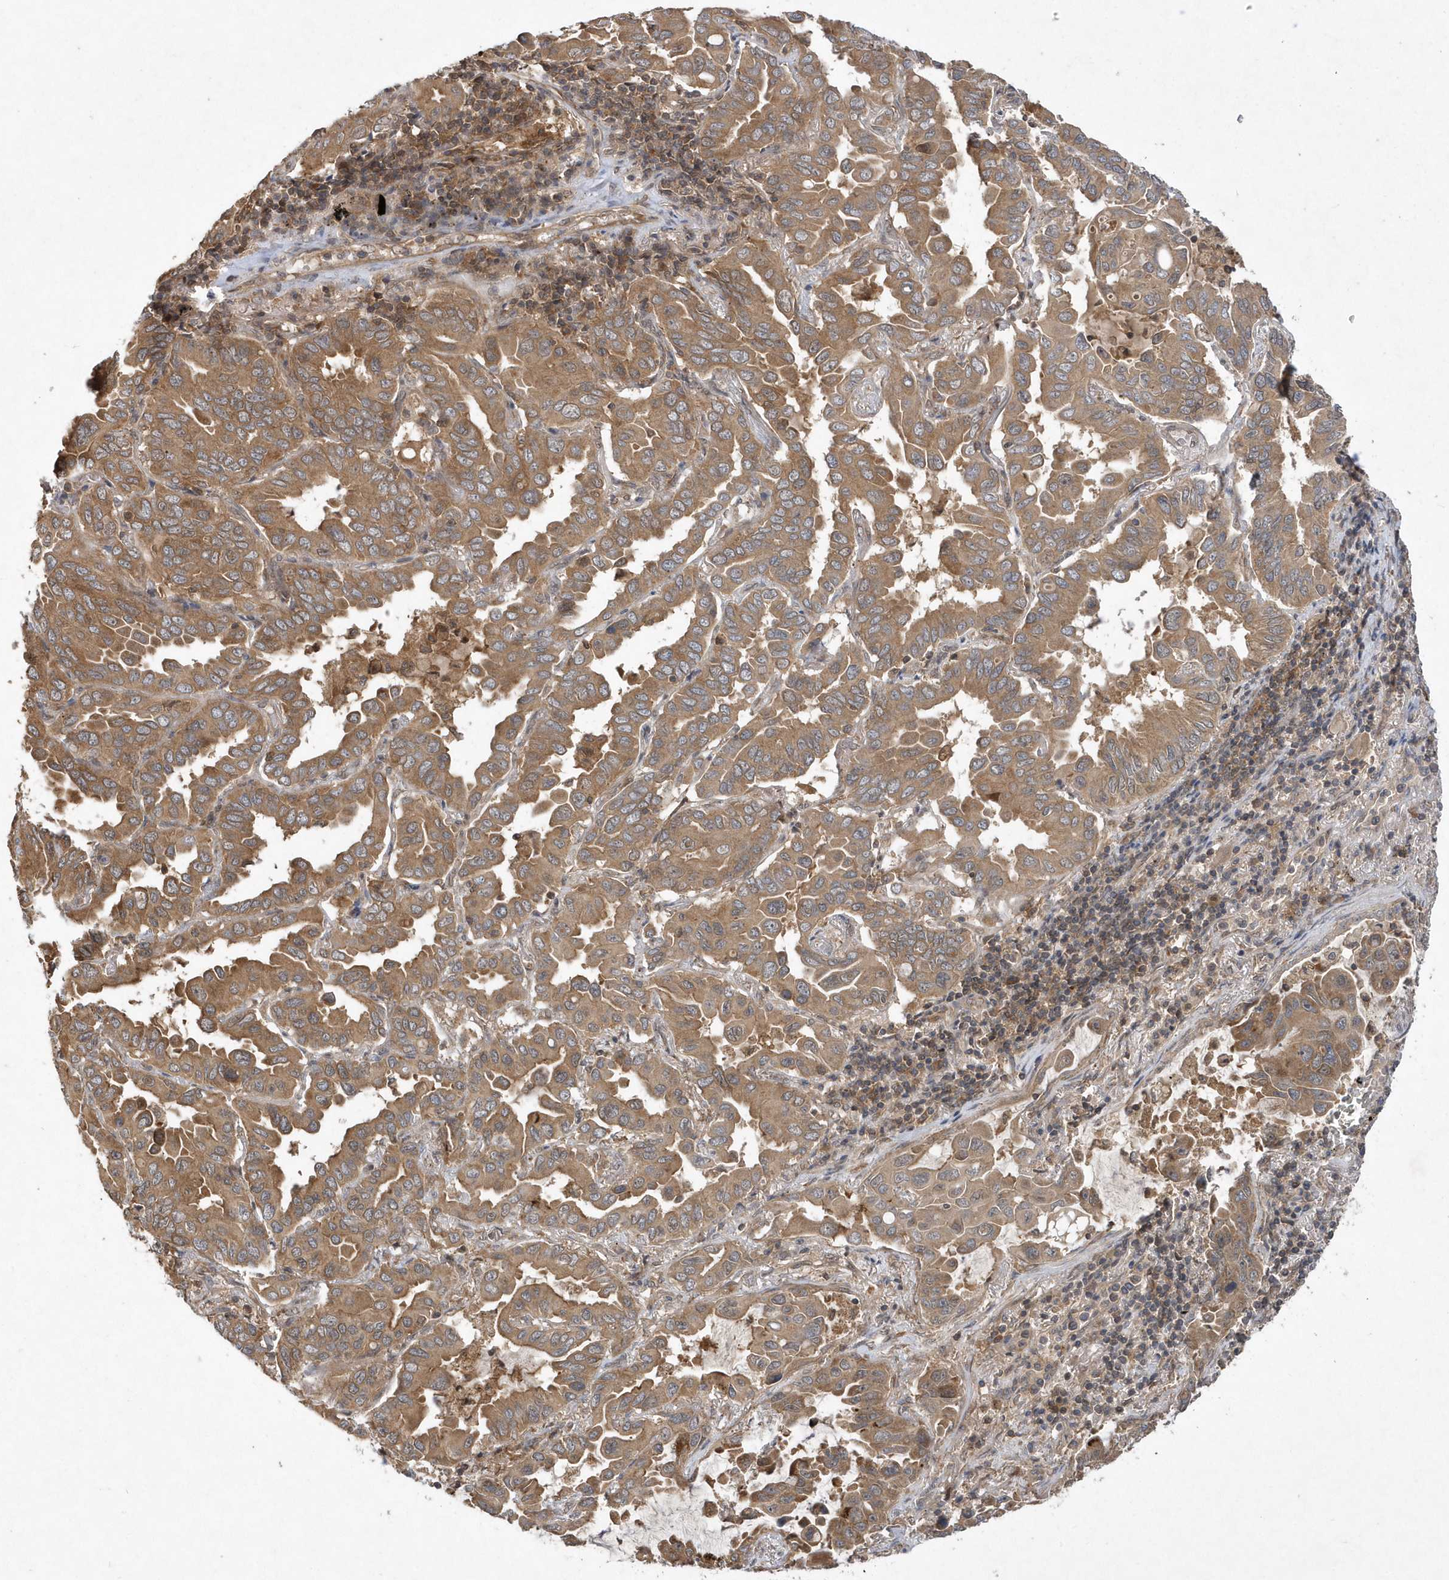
{"staining": {"intensity": "moderate", "quantity": ">75%", "location": "cytoplasmic/membranous"}, "tissue": "lung cancer", "cell_type": "Tumor cells", "image_type": "cancer", "snomed": [{"axis": "morphology", "description": "Adenocarcinoma, NOS"}, {"axis": "topography", "description": "Lung"}], "caption": "Immunohistochemical staining of human lung cancer (adenocarcinoma) reveals medium levels of moderate cytoplasmic/membranous positivity in about >75% of tumor cells.", "gene": "GFM2", "patient": {"sex": "male", "age": 64}}